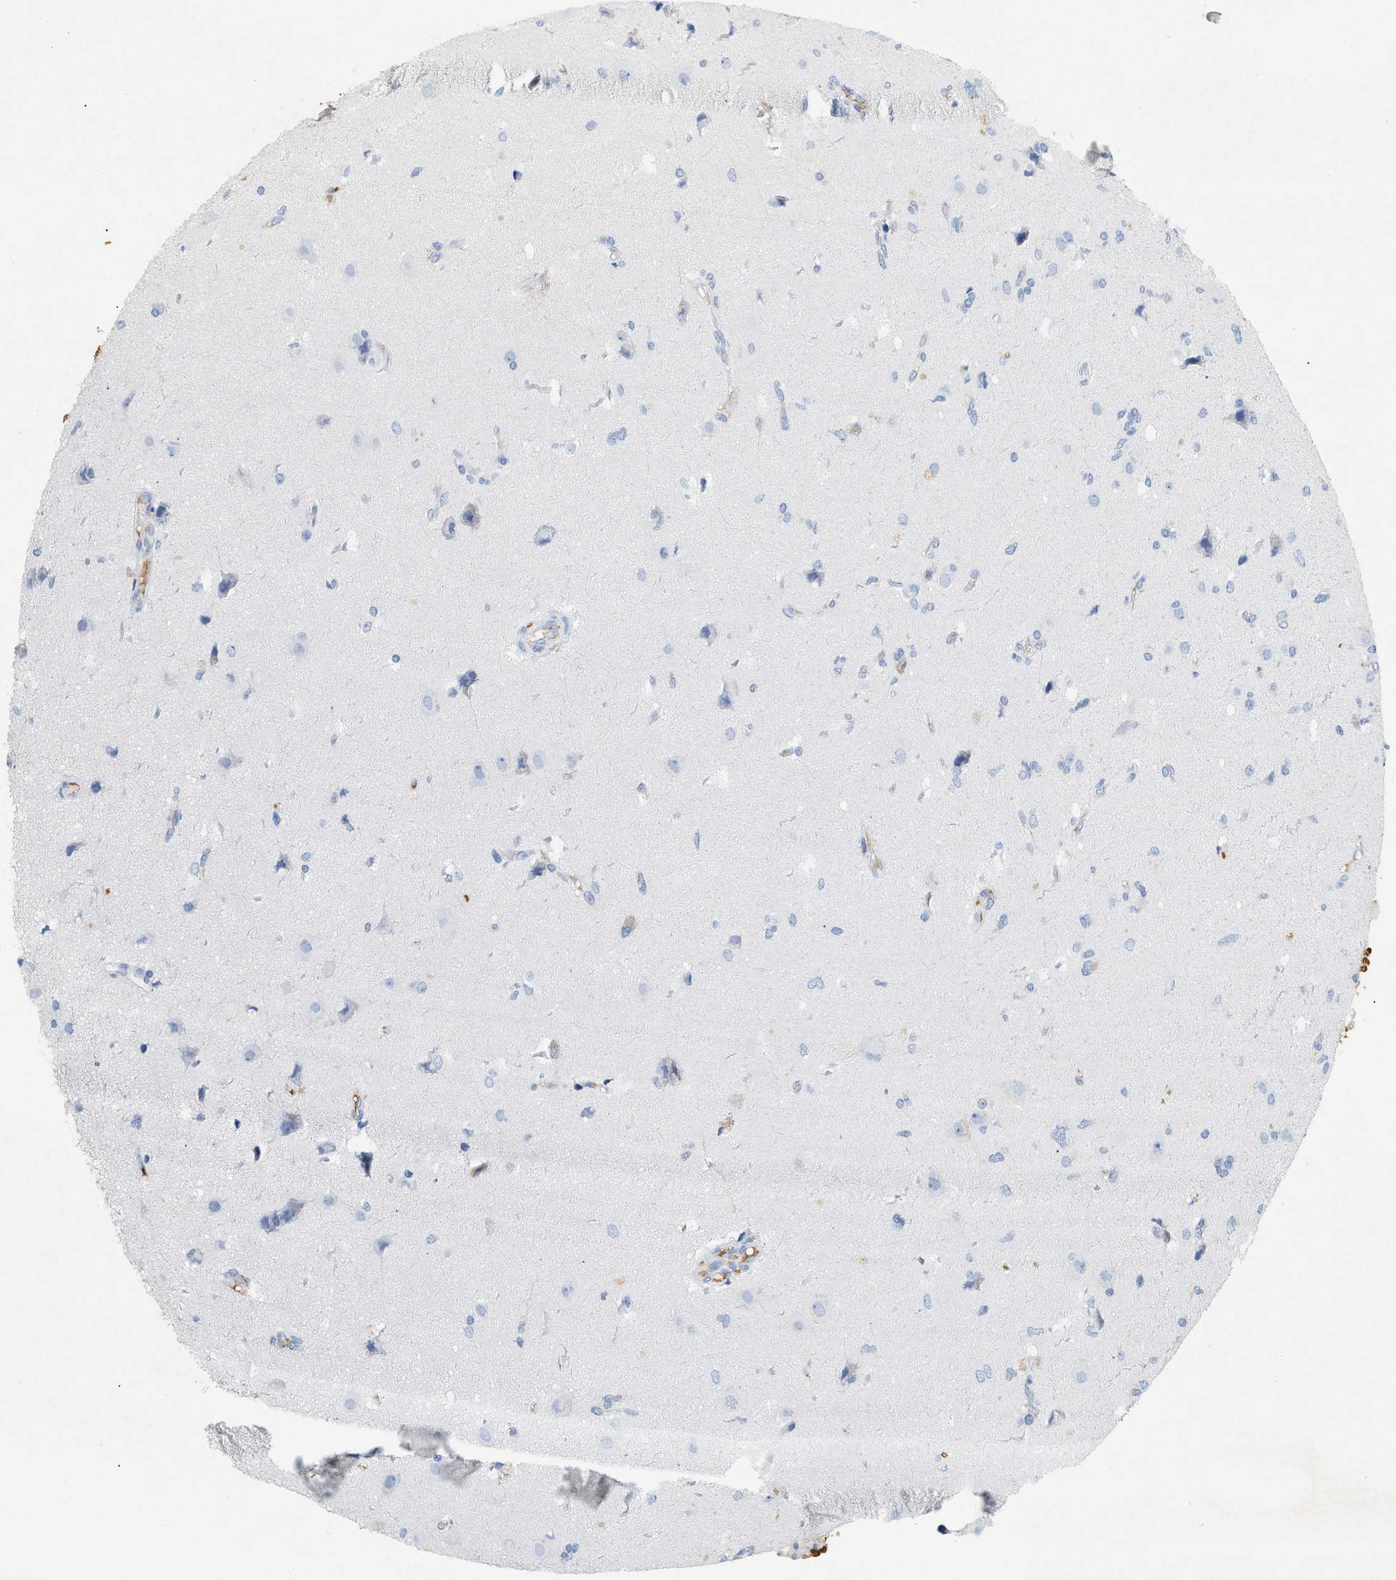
{"staining": {"intensity": "negative", "quantity": "none", "location": "none"}, "tissue": "glioma", "cell_type": "Tumor cells", "image_type": "cancer", "snomed": [{"axis": "morphology", "description": "Glioma, malignant, High grade"}, {"axis": "topography", "description": "Brain"}], "caption": "Glioma was stained to show a protein in brown. There is no significant positivity in tumor cells.", "gene": "CFH", "patient": {"sex": "female", "age": 59}}